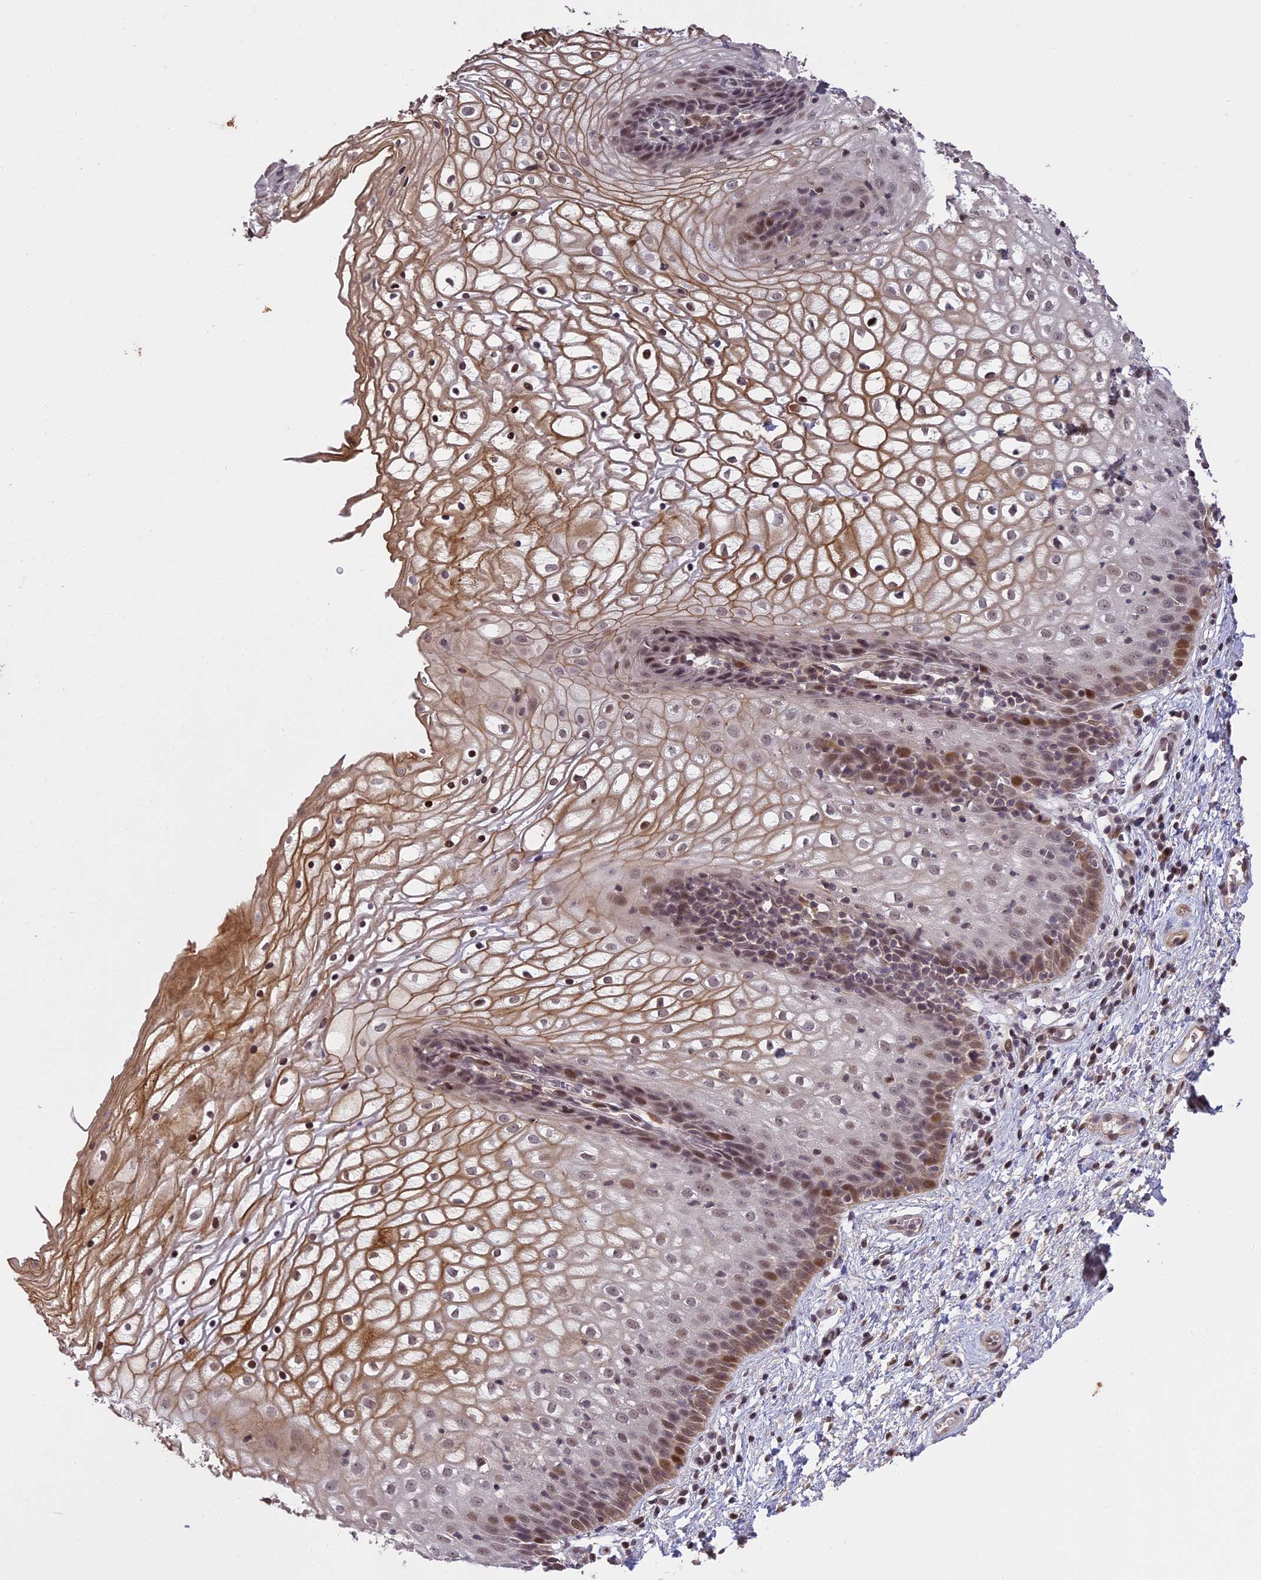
{"staining": {"intensity": "strong", "quantity": "25%-75%", "location": "cytoplasmic/membranous,nuclear"}, "tissue": "vagina", "cell_type": "Squamous epithelial cells", "image_type": "normal", "snomed": [{"axis": "morphology", "description": "Normal tissue, NOS"}, {"axis": "topography", "description": "Vagina"}], "caption": "Vagina stained for a protein (brown) exhibits strong cytoplasmic/membranous,nuclear positive staining in about 25%-75% of squamous epithelial cells.", "gene": "PRELID2", "patient": {"sex": "female", "age": 34}}